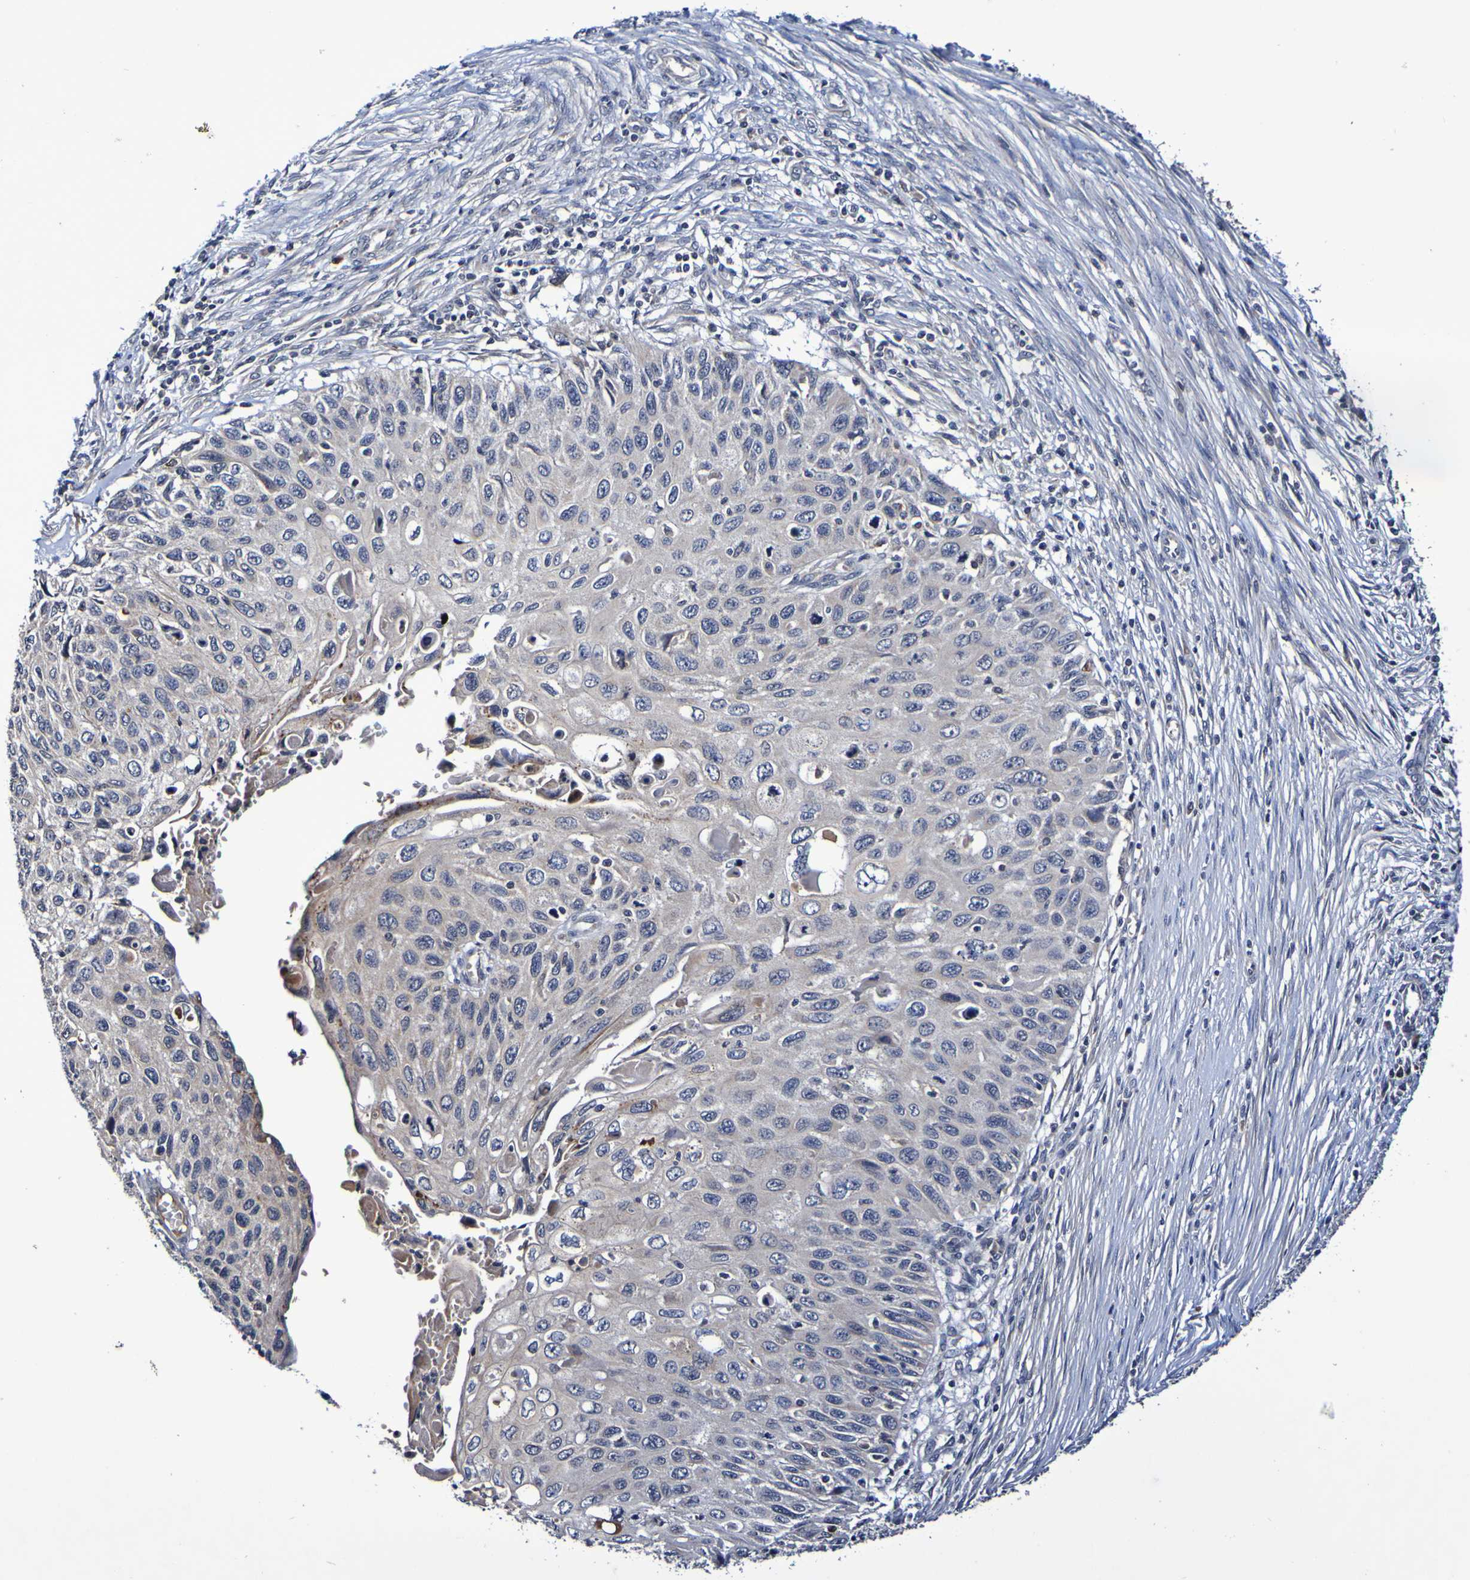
{"staining": {"intensity": "negative", "quantity": "none", "location": "none"}, "tissue": "cervical cancer", "cell_type": "Tumor cells", "image_type": "cancer", "snomed": [{"axis": "morphology", "description": "Squamous cell carcinoma, NOS"}, {"axis": "topography", "description": "Cervix"}], "caption": "Cervical cancer stained for a protein using immunohistochemistry reveals no expression tumor cells.", "gene": "PTP4A2", "patient": {"sex": "female", "age": 70}}